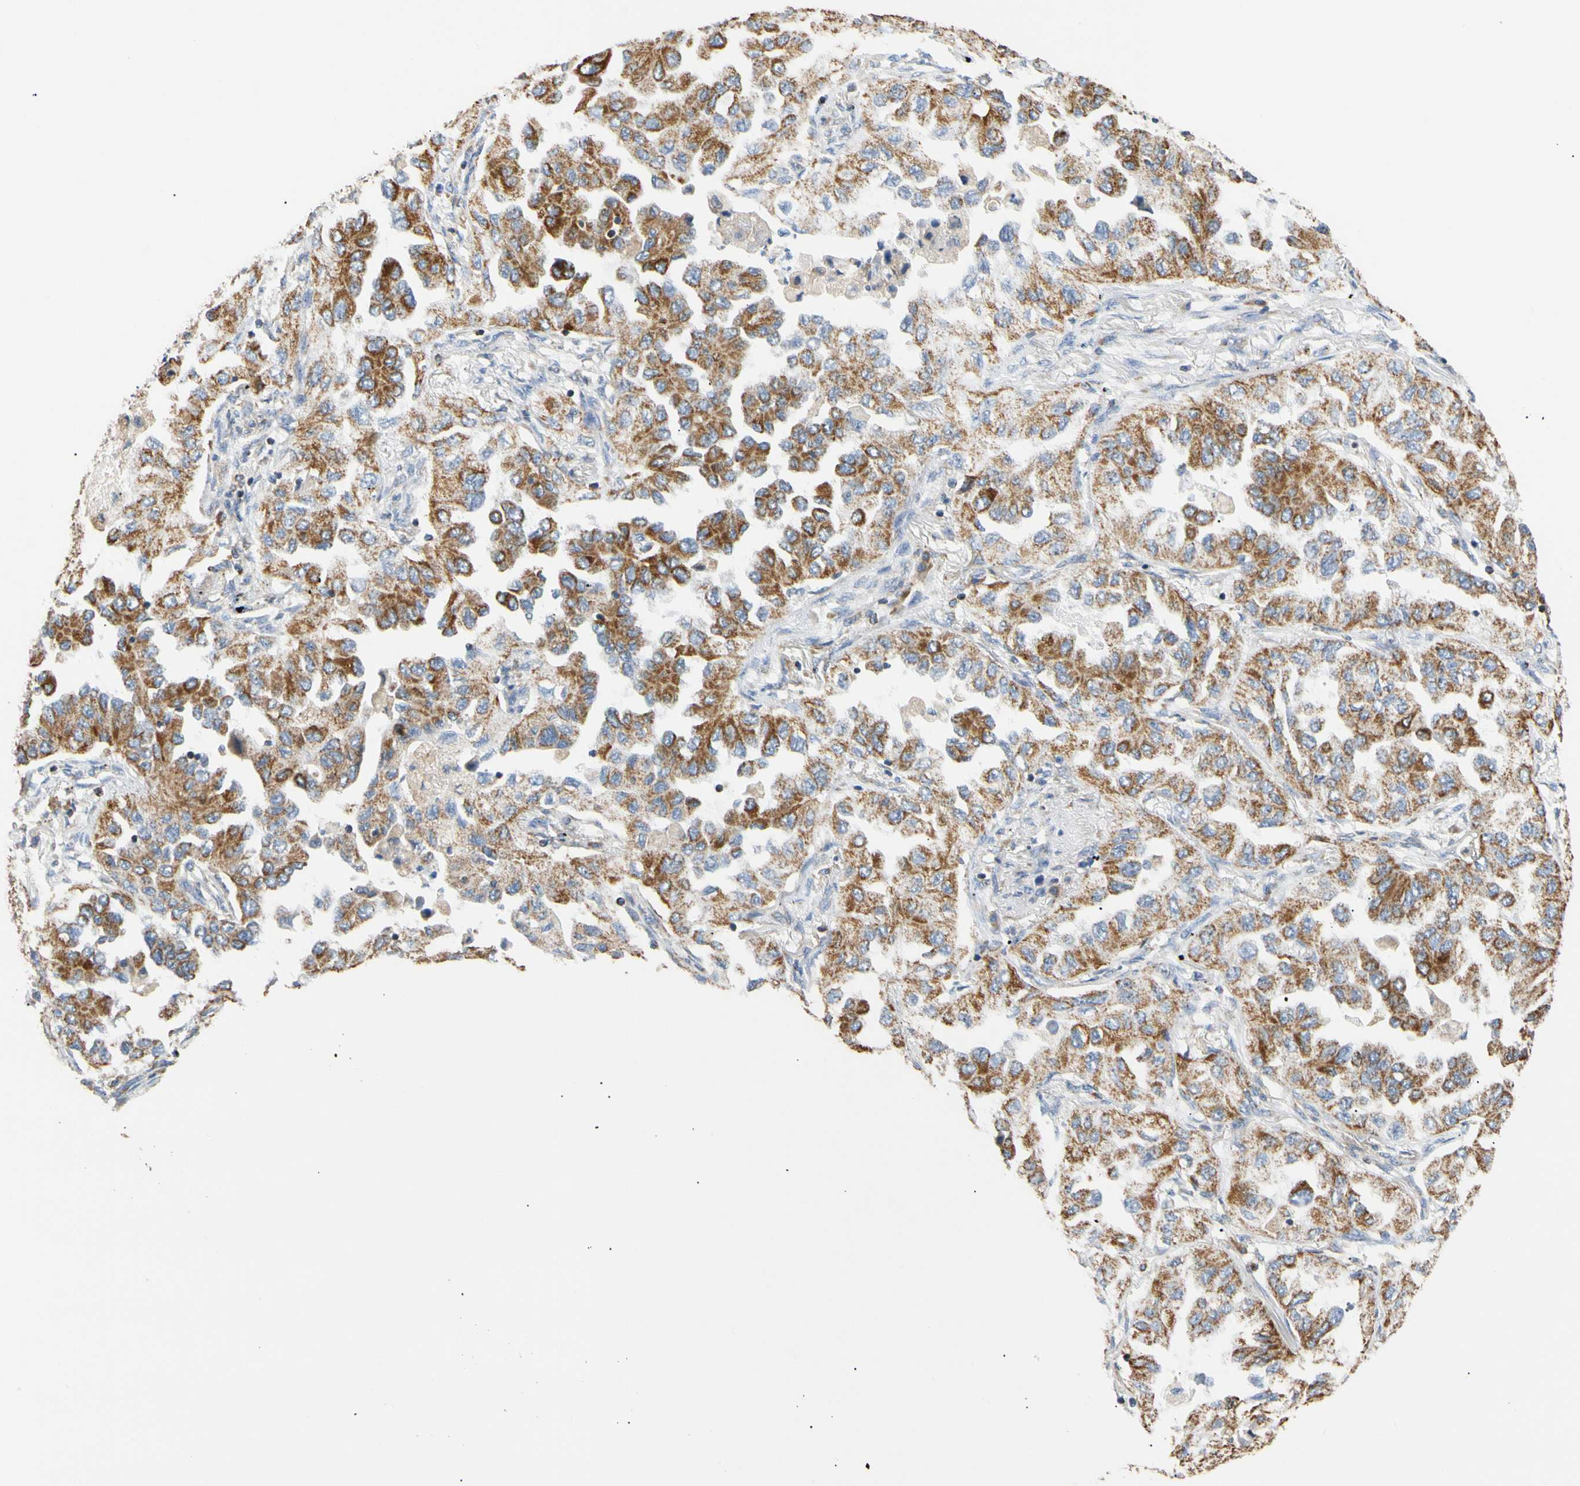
{"staining": {"intensity": "moderate", "quantity": ">75%", "location": "cytoplasmic/membranous"}, "tissue": "lung cancer", "cell_type": "Tumor cells", "image_type": "cancer", "snomed": [{"axis": "morphology", "description": "Adenocarcinoma, NOS"}, {"axis": "topography", "description": "Lung"}], "caption": "DAB (3,3'-diaminobenzidine) immunohistochemical staining of lung adenocarcinoma displays moderate cytoplasmic/membranous protein staining in about >75% of tumor cells.", "gene": "PLGRKT", "patient": {"sex": "female", "age": 65}}